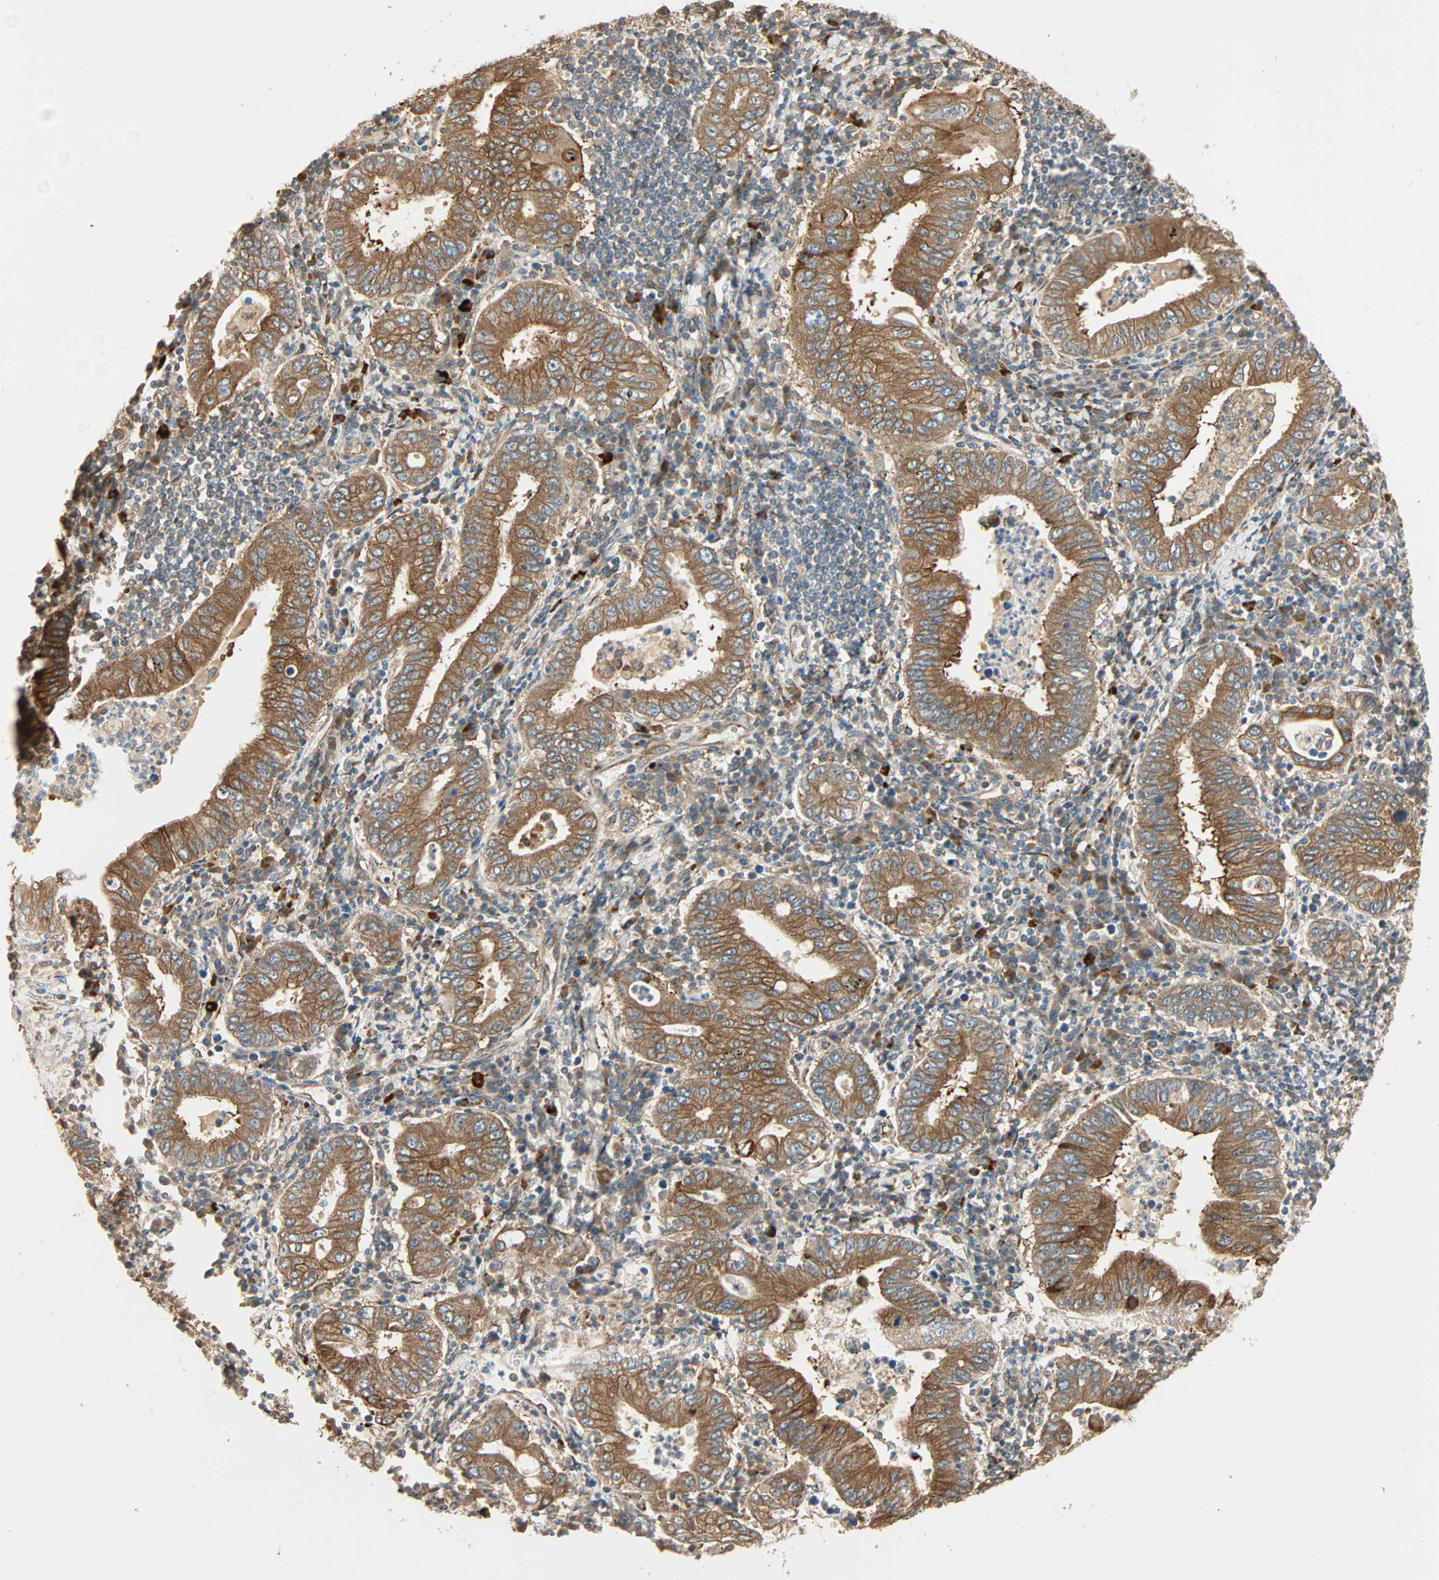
{"staining": {"intensity": "moderate", "quantity": ">75%", "location": "cytoplasmic/membranous"}, "tissue": "stomach cancer", "cell_type": "Tumor cells", "image_type": "cancer", "snomed": [{"axis": "morphology", "description": "Normal tissue, NOS"}, {"axis": "morphology", "description": "Adenocarcinoma, NOS"}, {"axis": "topography", "description": "Esophagus"}, {"axis": "topography", "description": "Stomach, upper"}, {"axis": "topography", "description": "Peripheral nerve tissue"}], "caption": "A histopathology image of stomach adenocarcinoma stained for a protein demonstrates moderate cytoplasmic/membranous brown staining in tumor cells.", "gene": "GALK1", "patient": {"sex": "male", "age": 62}}